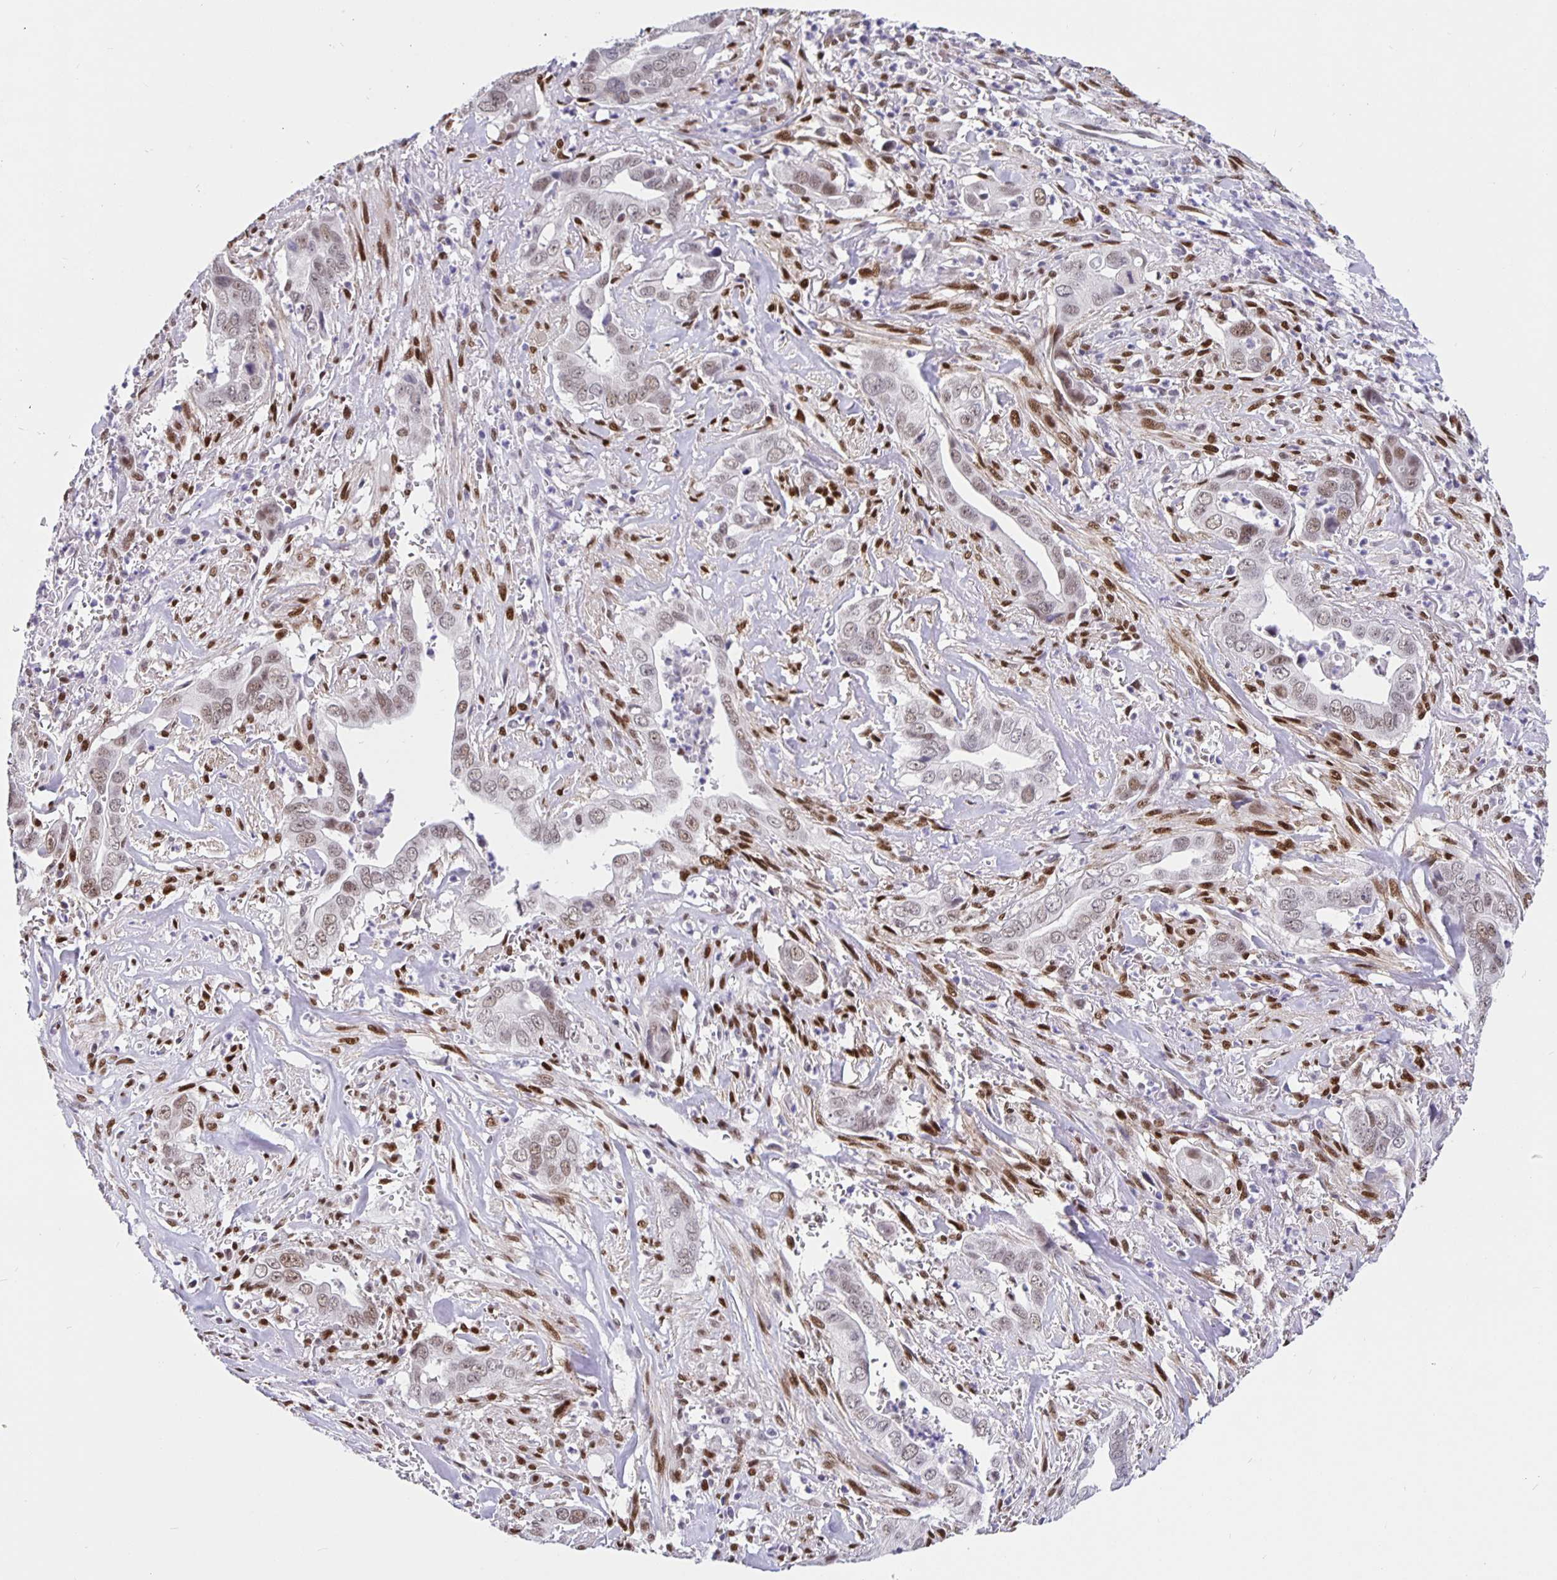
{"staining": {"intensity": "weak", "quantity": "25%-75%", "location": "nuclear"}, "tissue": "liver cancer", "cell_type": "Tumor cells", "image_type": "cancer", "snomed": [{"axis": "morphology", "description": "Cholangiocarcinoma"}, {"axis": "topography", "description": "Liver"}], "caption": "Approximately 25%-75% of tumor cells in human liver cancer reveal weak nuclear protein staining as visualized by brown immunohistochemical staining.", "gene": "FOSL2", "patient": {"sex": "female", "age": 79}}